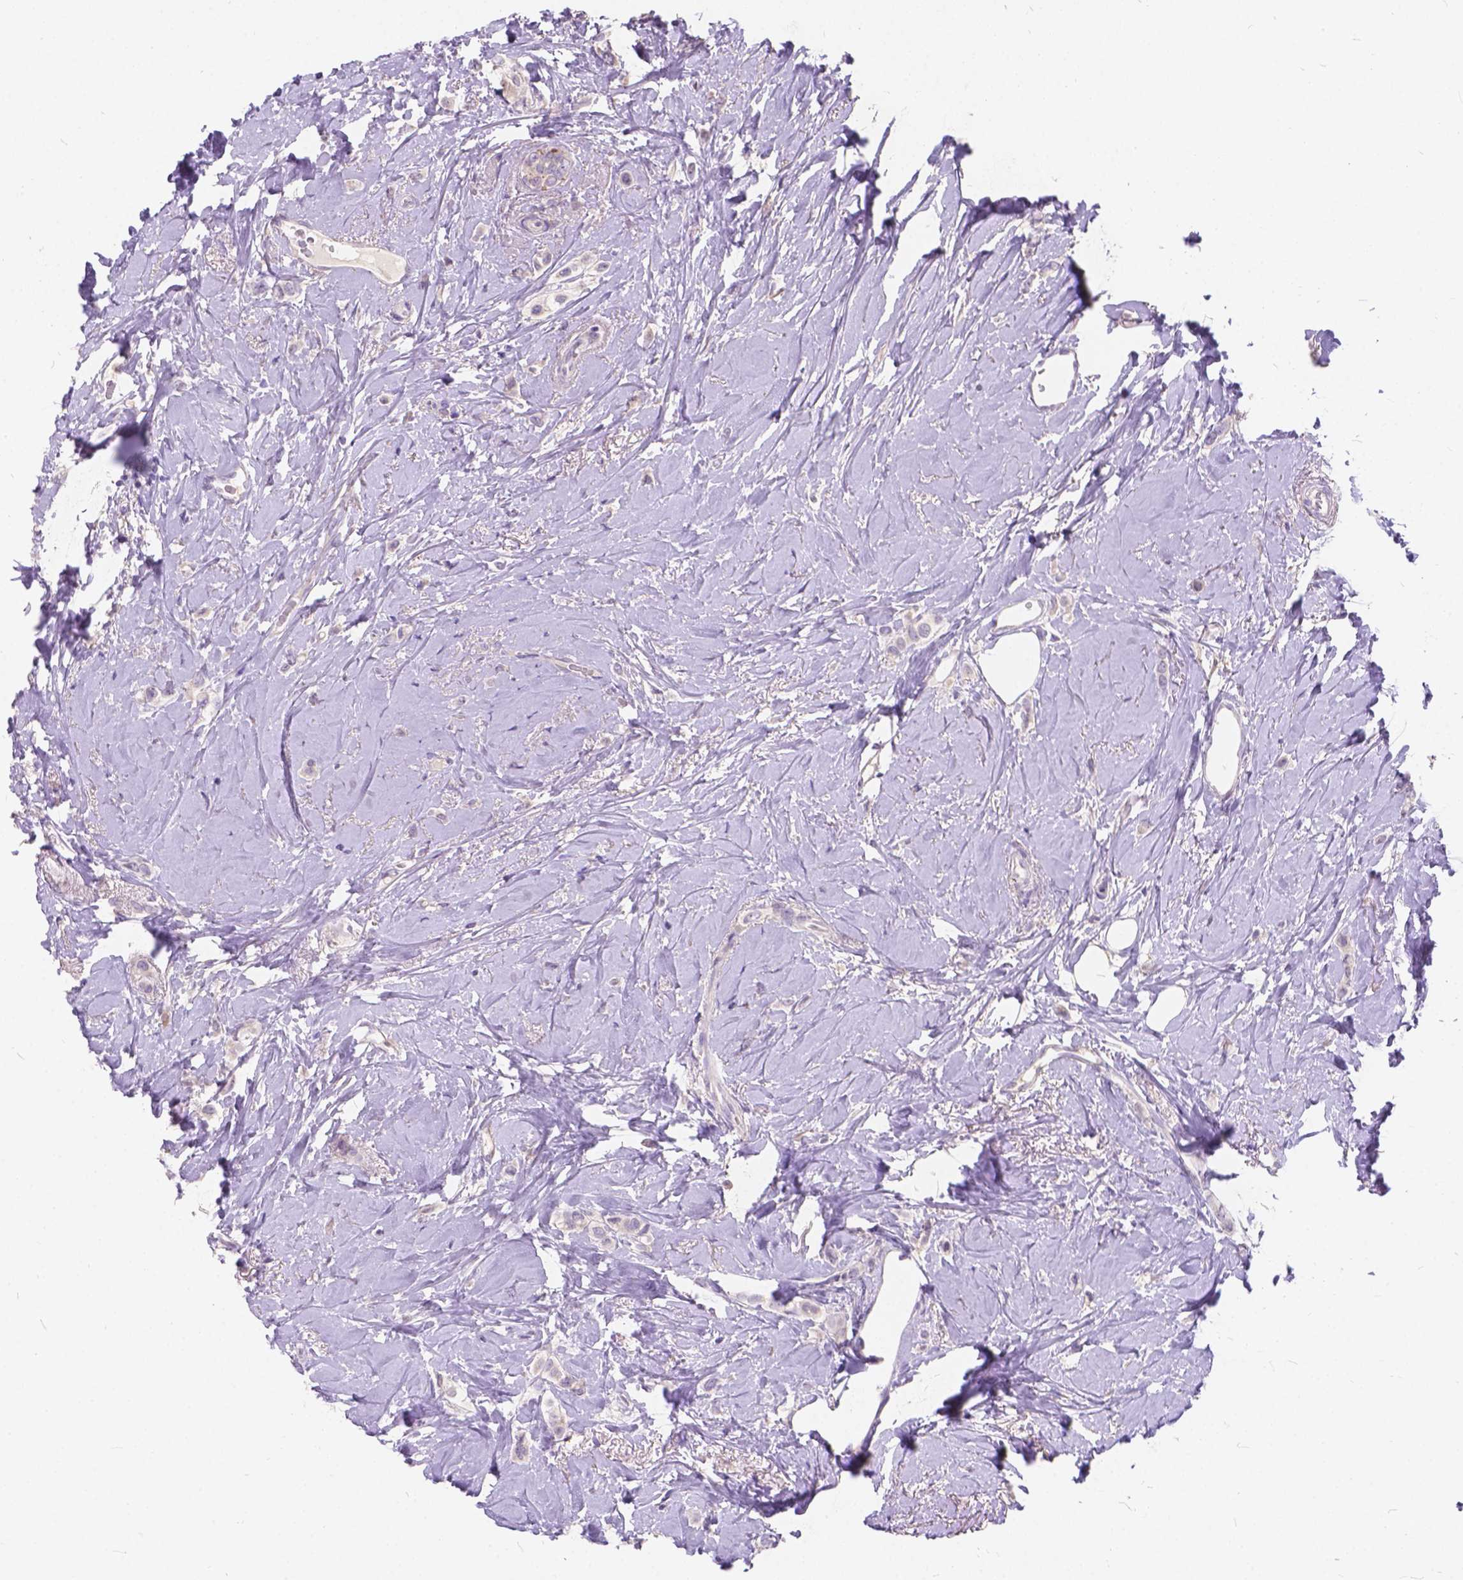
{"staining": {"intensity": "negative", "quantity": "none", "location": "none"}, "tissue": "breast cancer", "cell_type": "Tumor cells", "image_type": "cancer", "snomed": [{"axis": "morphology", "description": "Lobular carcinoma"}, {"axis": "topography", "description": "Breast"}], "caption": "Immunohistochemistry (IHC) of breast cancer (lobular carcinoma) reveals no staining in tumor cells. (DAB IHC visualized using brightfield microscopy, high magnification).", "gene": "PEX11G", "patient": {"sex": "female", "age": 66}}